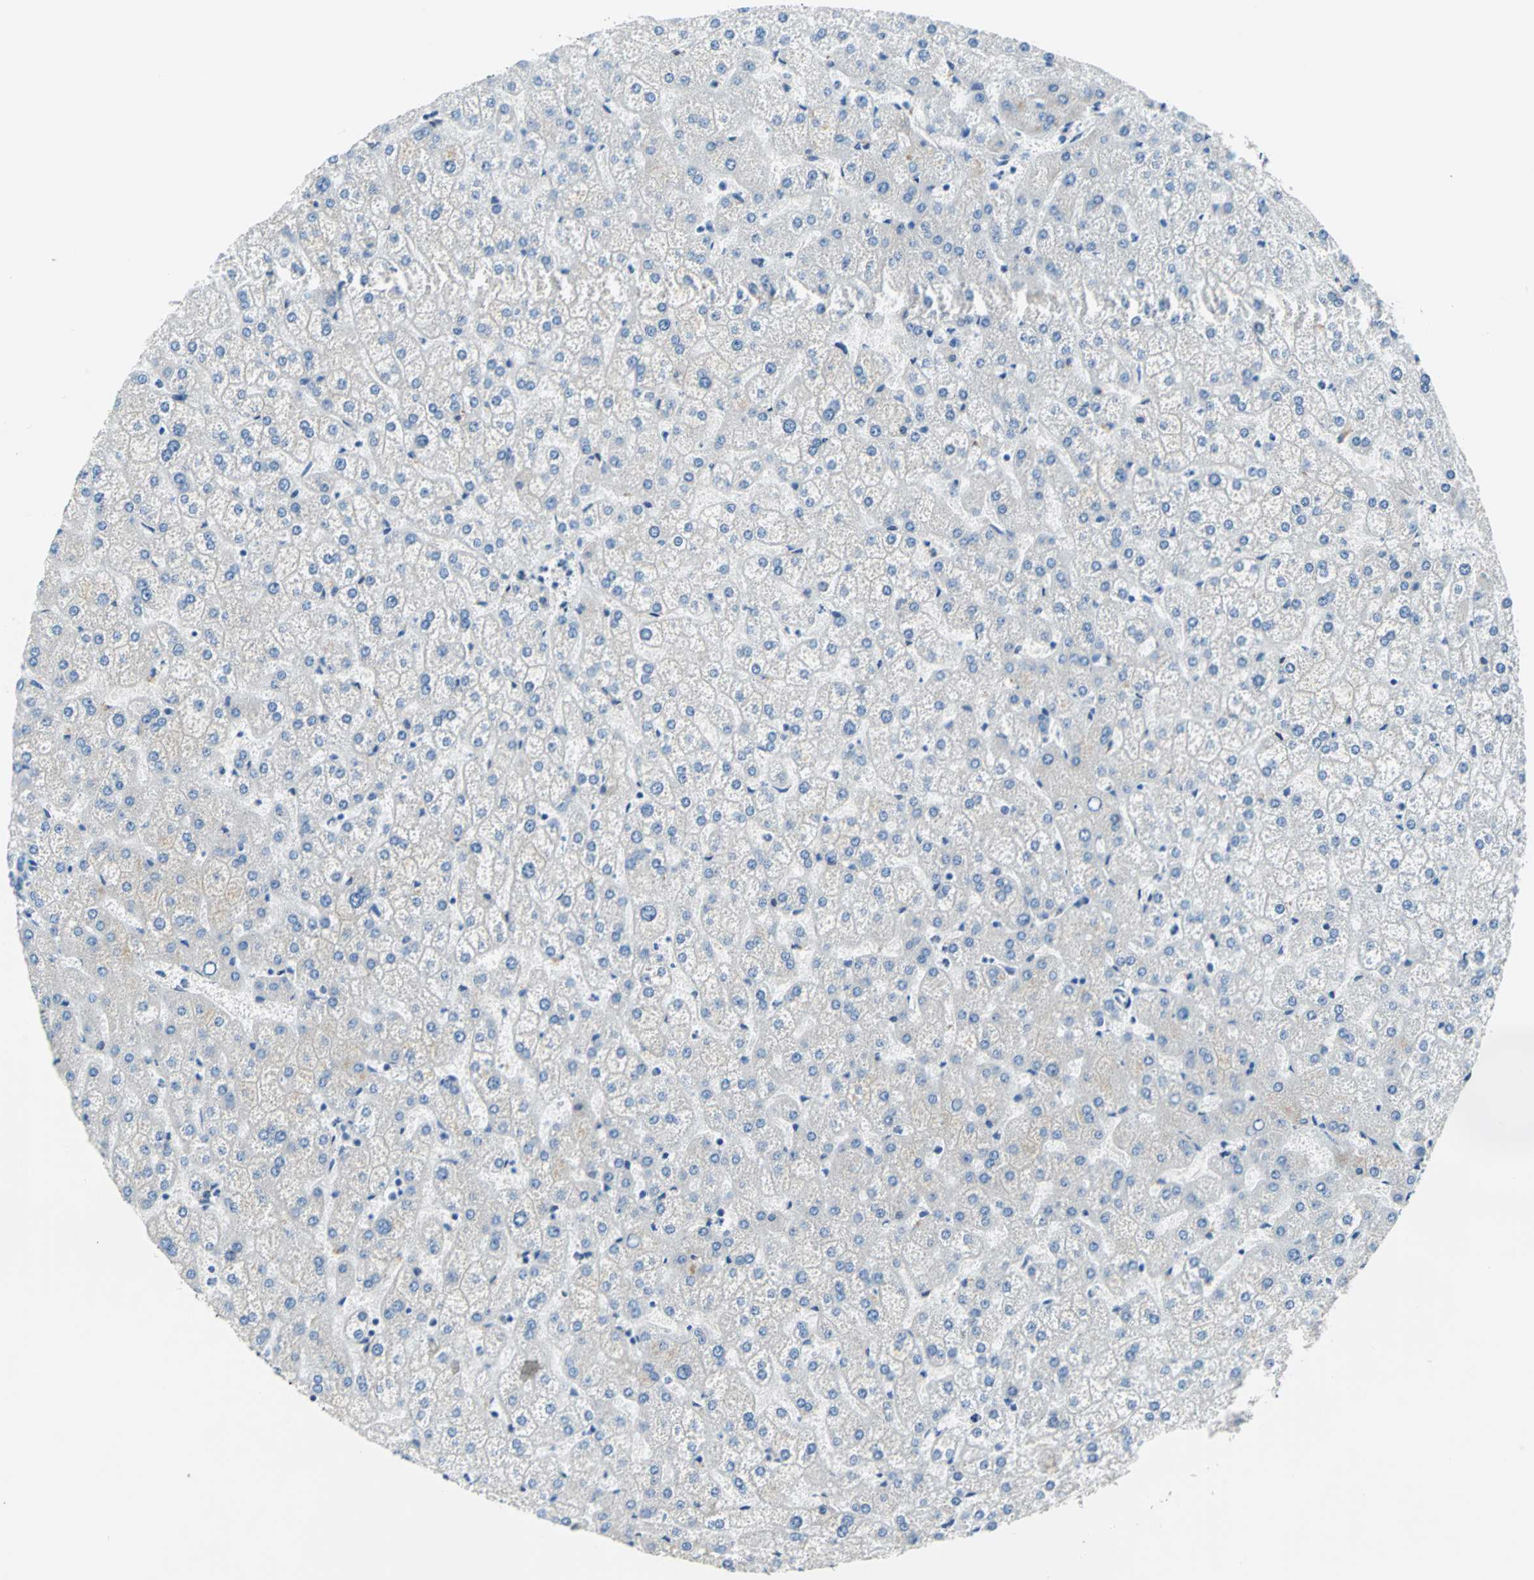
{"staining": {"intensity": "negative", "quantity": "none", "location": "none"}, "tissue": "liver", "cell_type": "Cholangiocytes", "image_type": "normal", "snomed": [{"axis": "morphology", "description": "Normal tissue, NOS"}, {"axis": "topography", "description": "Liver"}], "caption": "The immunohistochemistry (IHC) histopathology image has no significant staining in cholangiocytes of liver. Nuclei are stained in blue.", "gene": "TRIM25", "patient": {"sex": "female", "age": 32}}